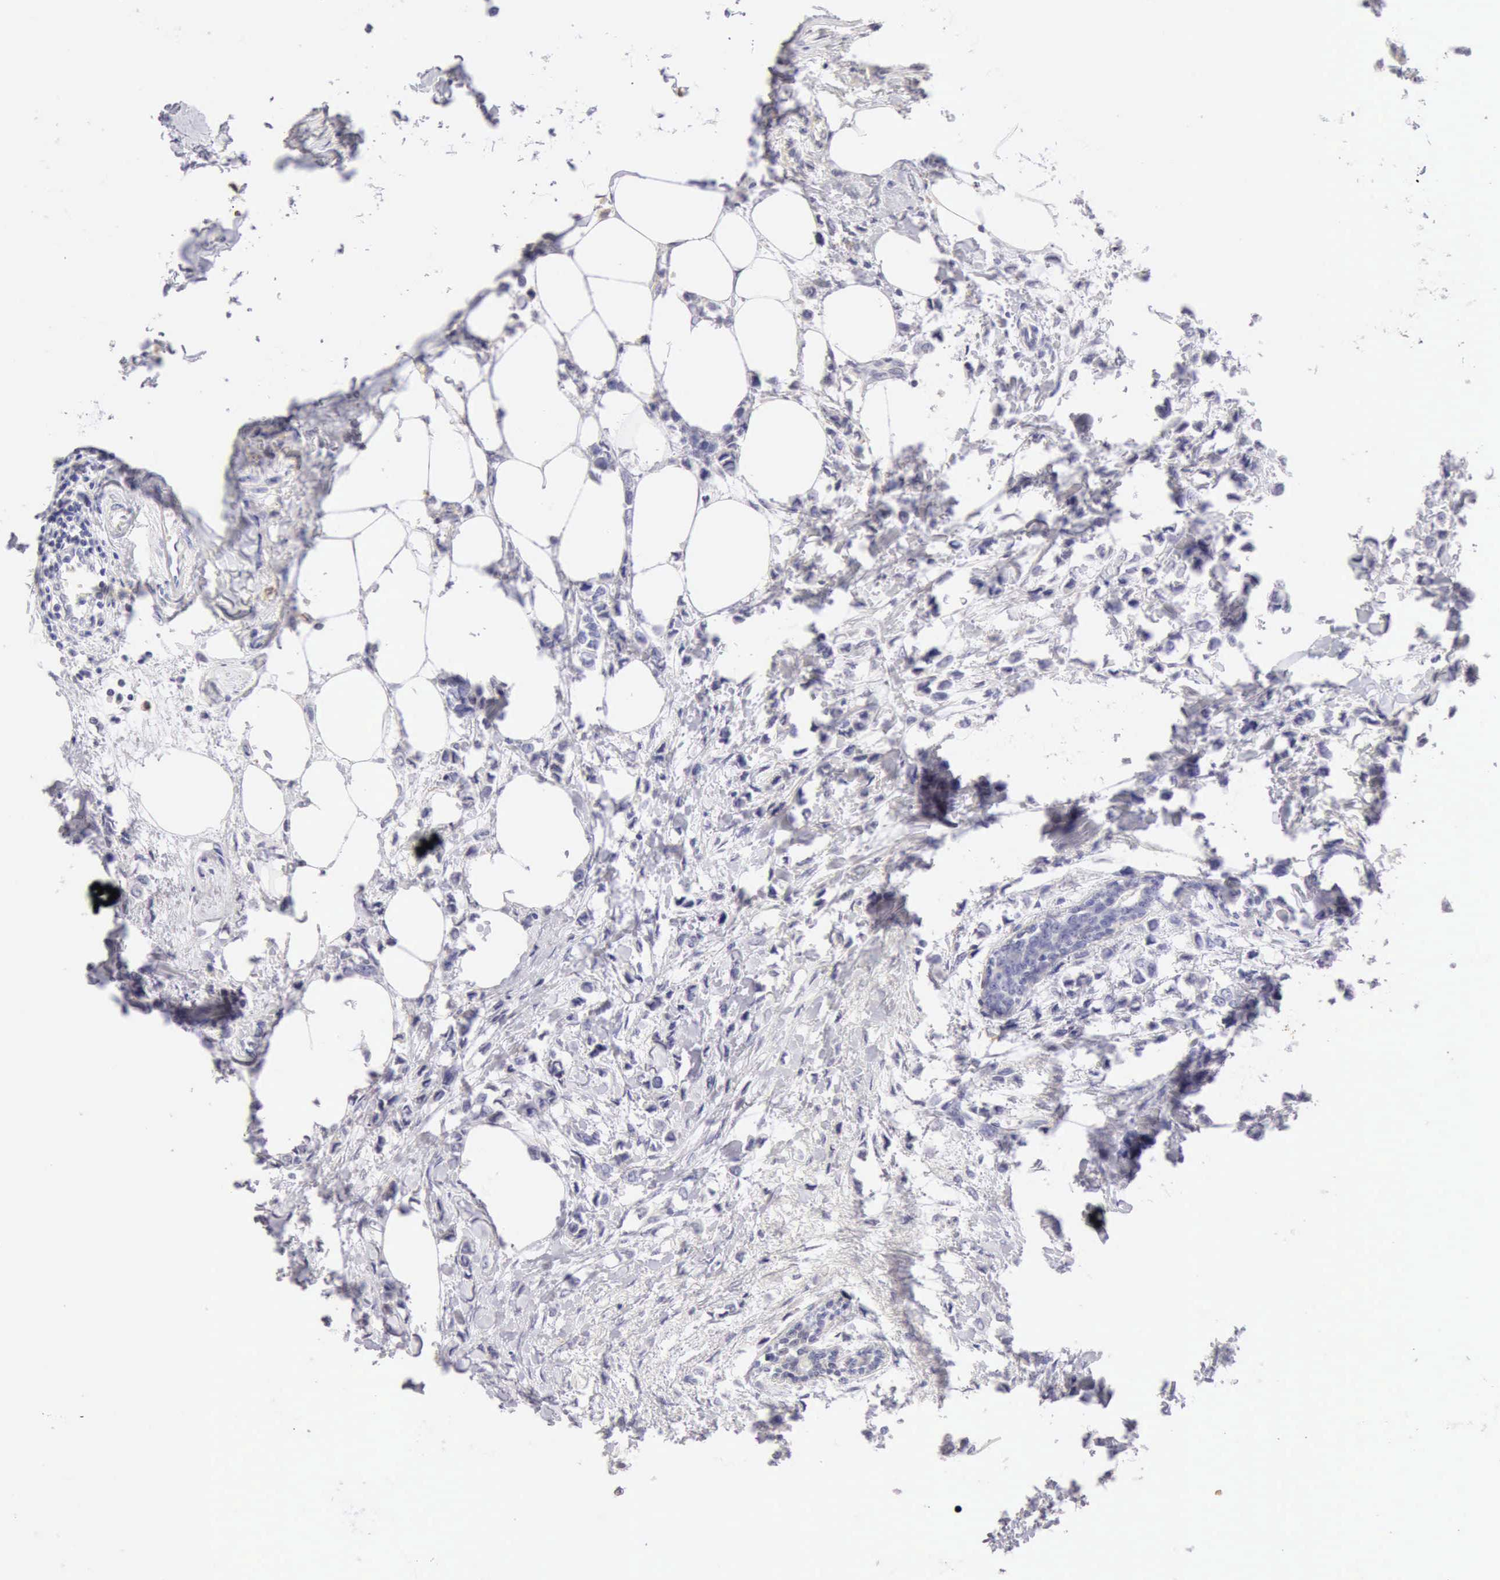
{"staining": {"intensity": "negative", "quantity": "none", "location": "none"}, "tissue": "breast cancer", "cell_type": "Tumor cells", "image_type": "cancer", "snomed": [{"axis": "morphology", "description": "Lobular carcinoma"}, {"axis": "topography", "description": "Breast"}], "caption": "Tumor cells show no significant positivity in breast lobular carcinoma.", "gene": "RNASE1", "patient": {"sex": "female", "age": 51}}